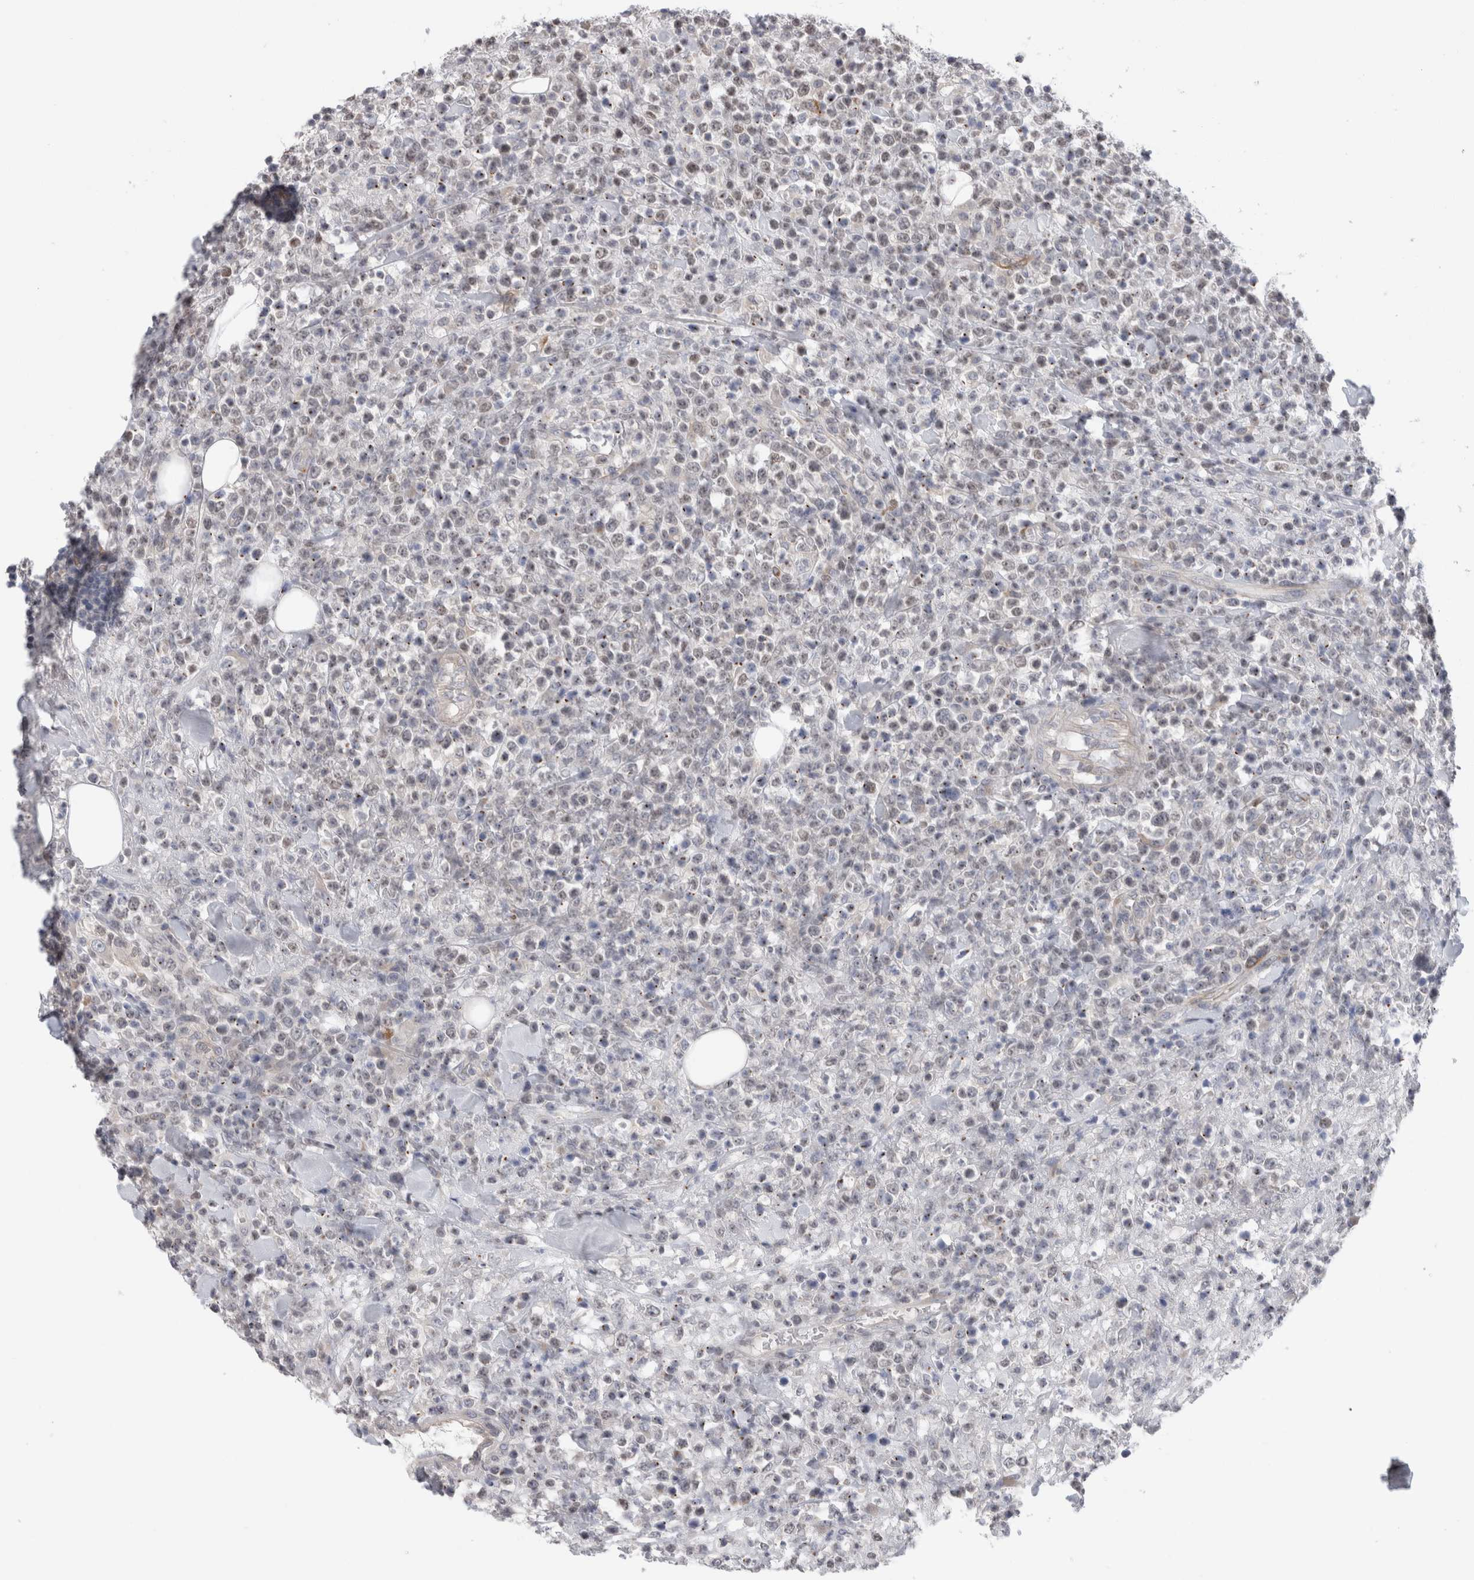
{"staining": {"intensity": "weak", "quantity": "25%-75%", "location": "nuclear"}, "tissue": "lymphoma", "cell_type": "Tumor cells", "image_type": "cancer", "snomed": [{"axis": "morphology", "description": "Malignant lymphoma, non-Hodgkin's type, High grade"}, {"axis": "topography", "description": "Colon"}], "caption": "High-grade malignant lymphoma, non-Hodgkin's type tissue exhibits weak nuclear positivity in about 25%-75% of tumor cells", "gene": "SYTL5", "patient": {"sex": "female", "age": 53}}